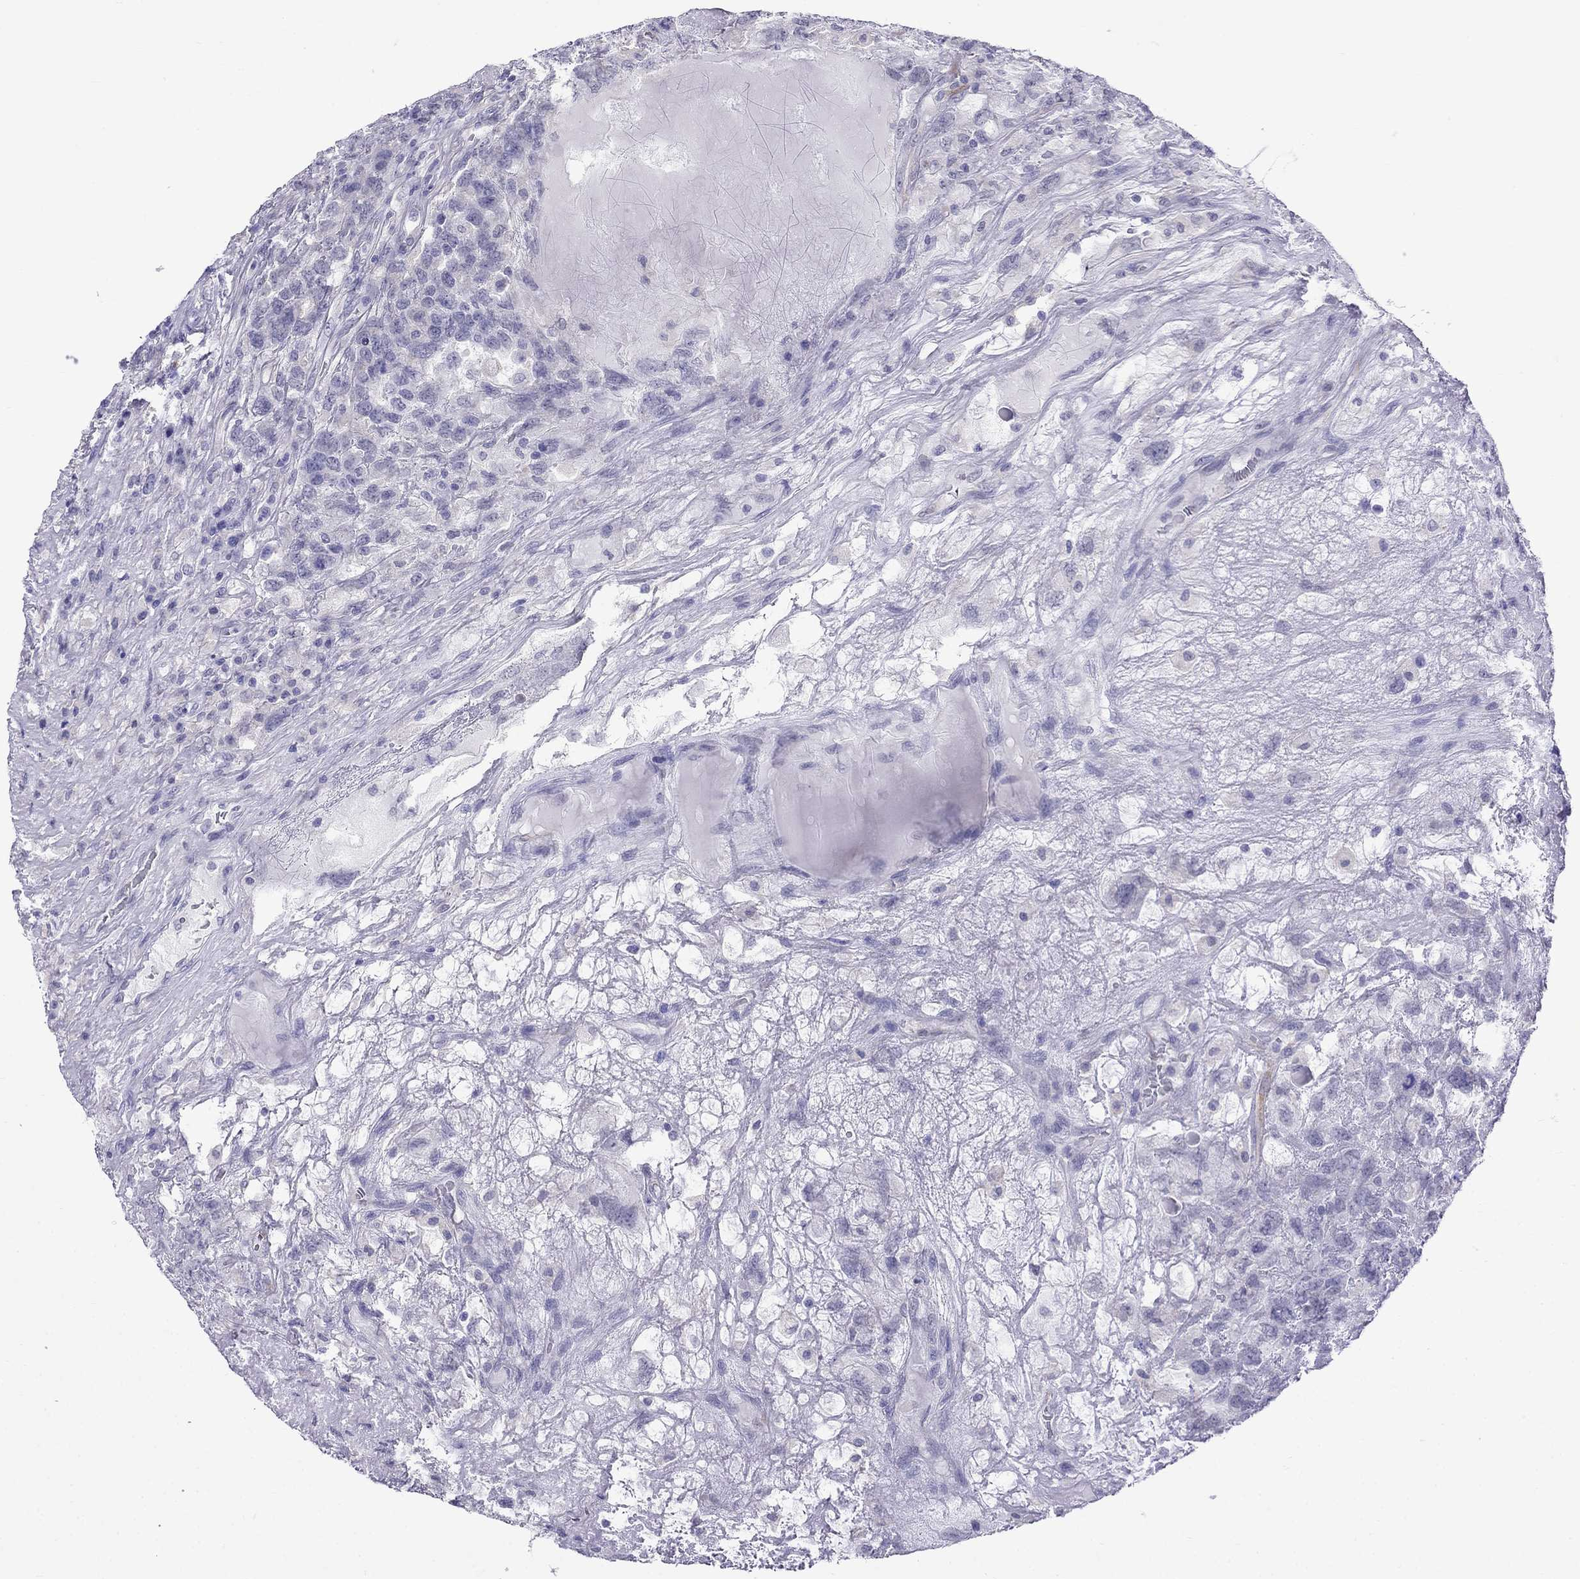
{"staining": {"intensity": "negative", "quantity": "none", "location": "none"}, "tissue": "testis cancer", "cell_type": "Tumor cells", "image_type": "cancer", "snomed": [{"axis": "morphology", "description": "Seminoma, NOS"}, {"axis": "topography", "description": "Testis"}], "caption": "Immunohistochemical staining of human testis cancer (seminoma) demonstrates no significant expression in tumor cells.", "gene": "MGP", "patient": {"sex": "male", "age": 52}}